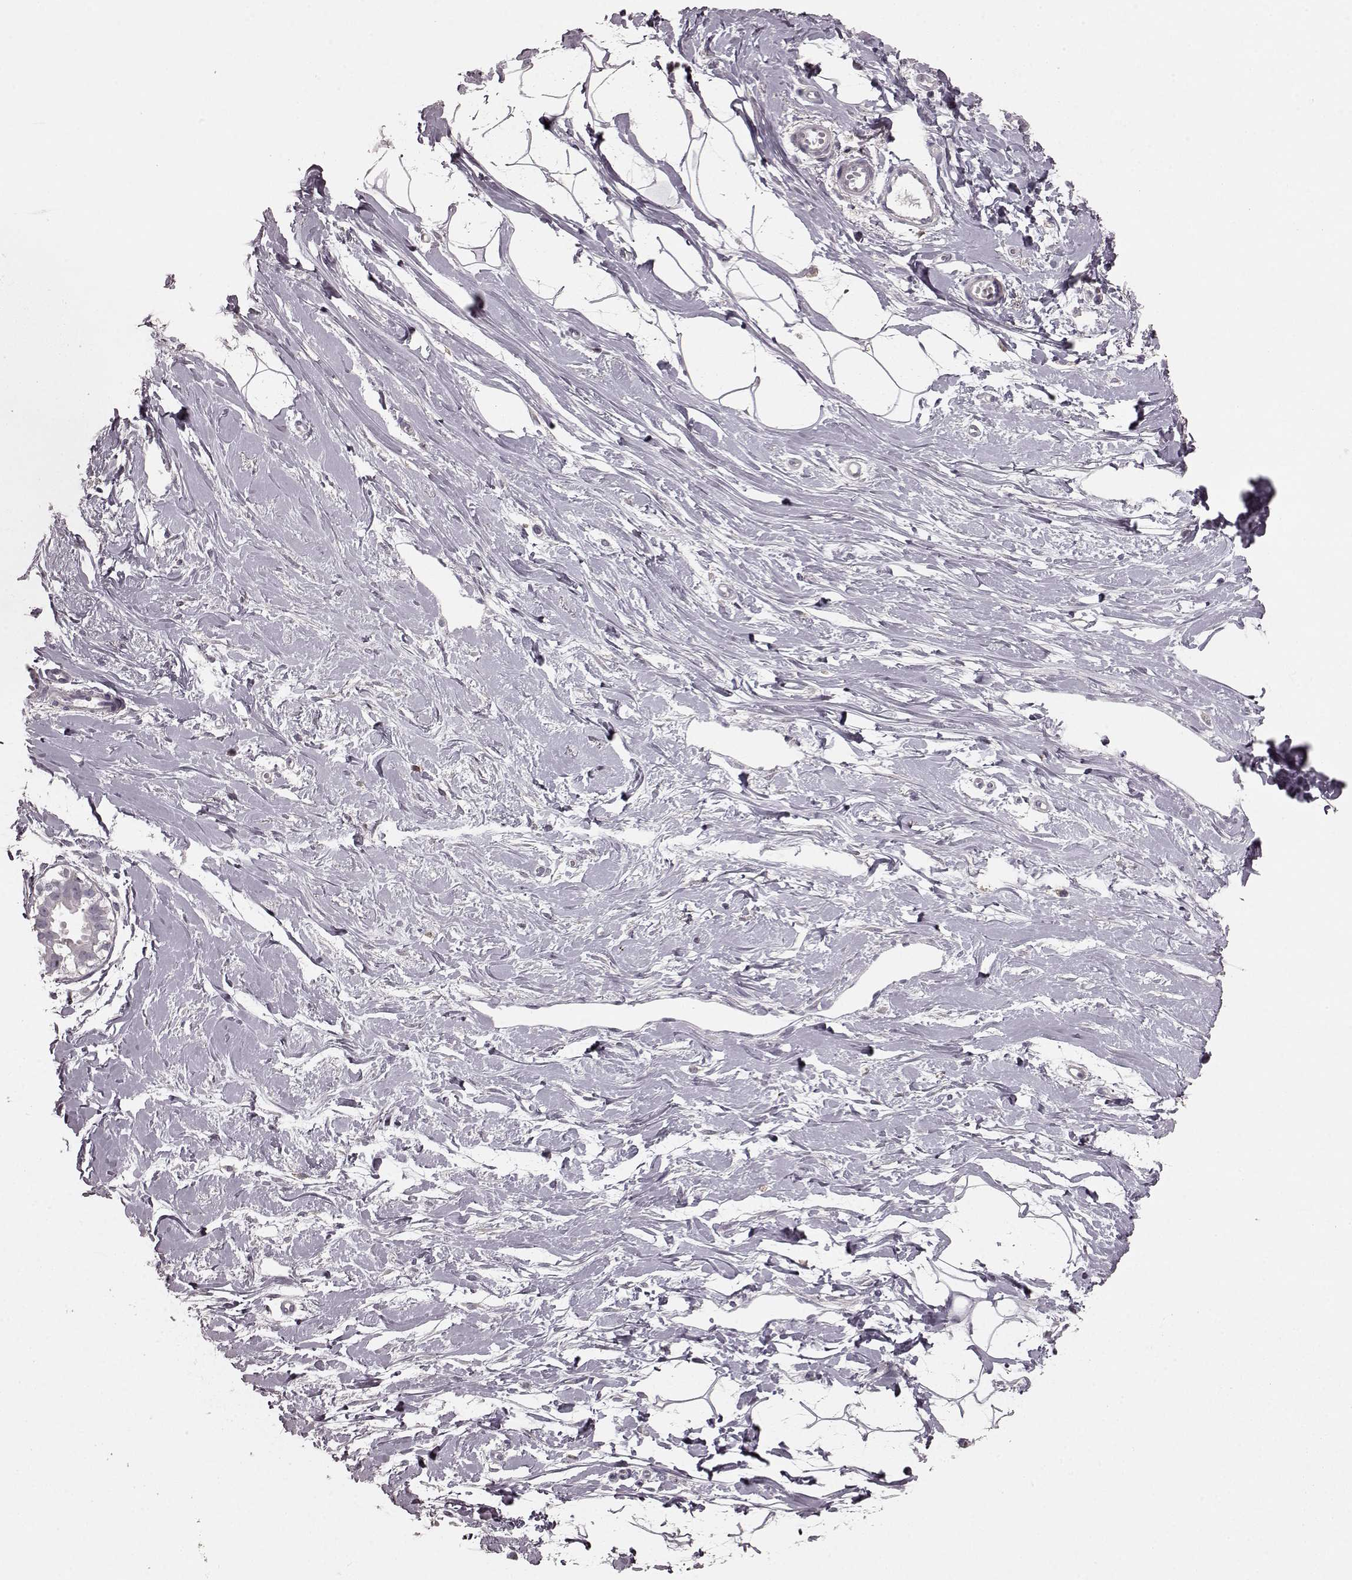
{"staining": {"intensity": "negative", "quantity": "none", "location": "none"}, "tissue": "breast", "cell_type": "Adipocytes", "image_type": "normal", "snomed": [{"axis": "morphology", "description": "Normal tissue, NOS"}, {"axis": "topography", "description": "Breast"}], "caption": "Protein analysis of unremarkable breast exhibits no significant staining in adipocytes.", "gene": "CD28", "patient": {"sex": "female", "age": 49}}